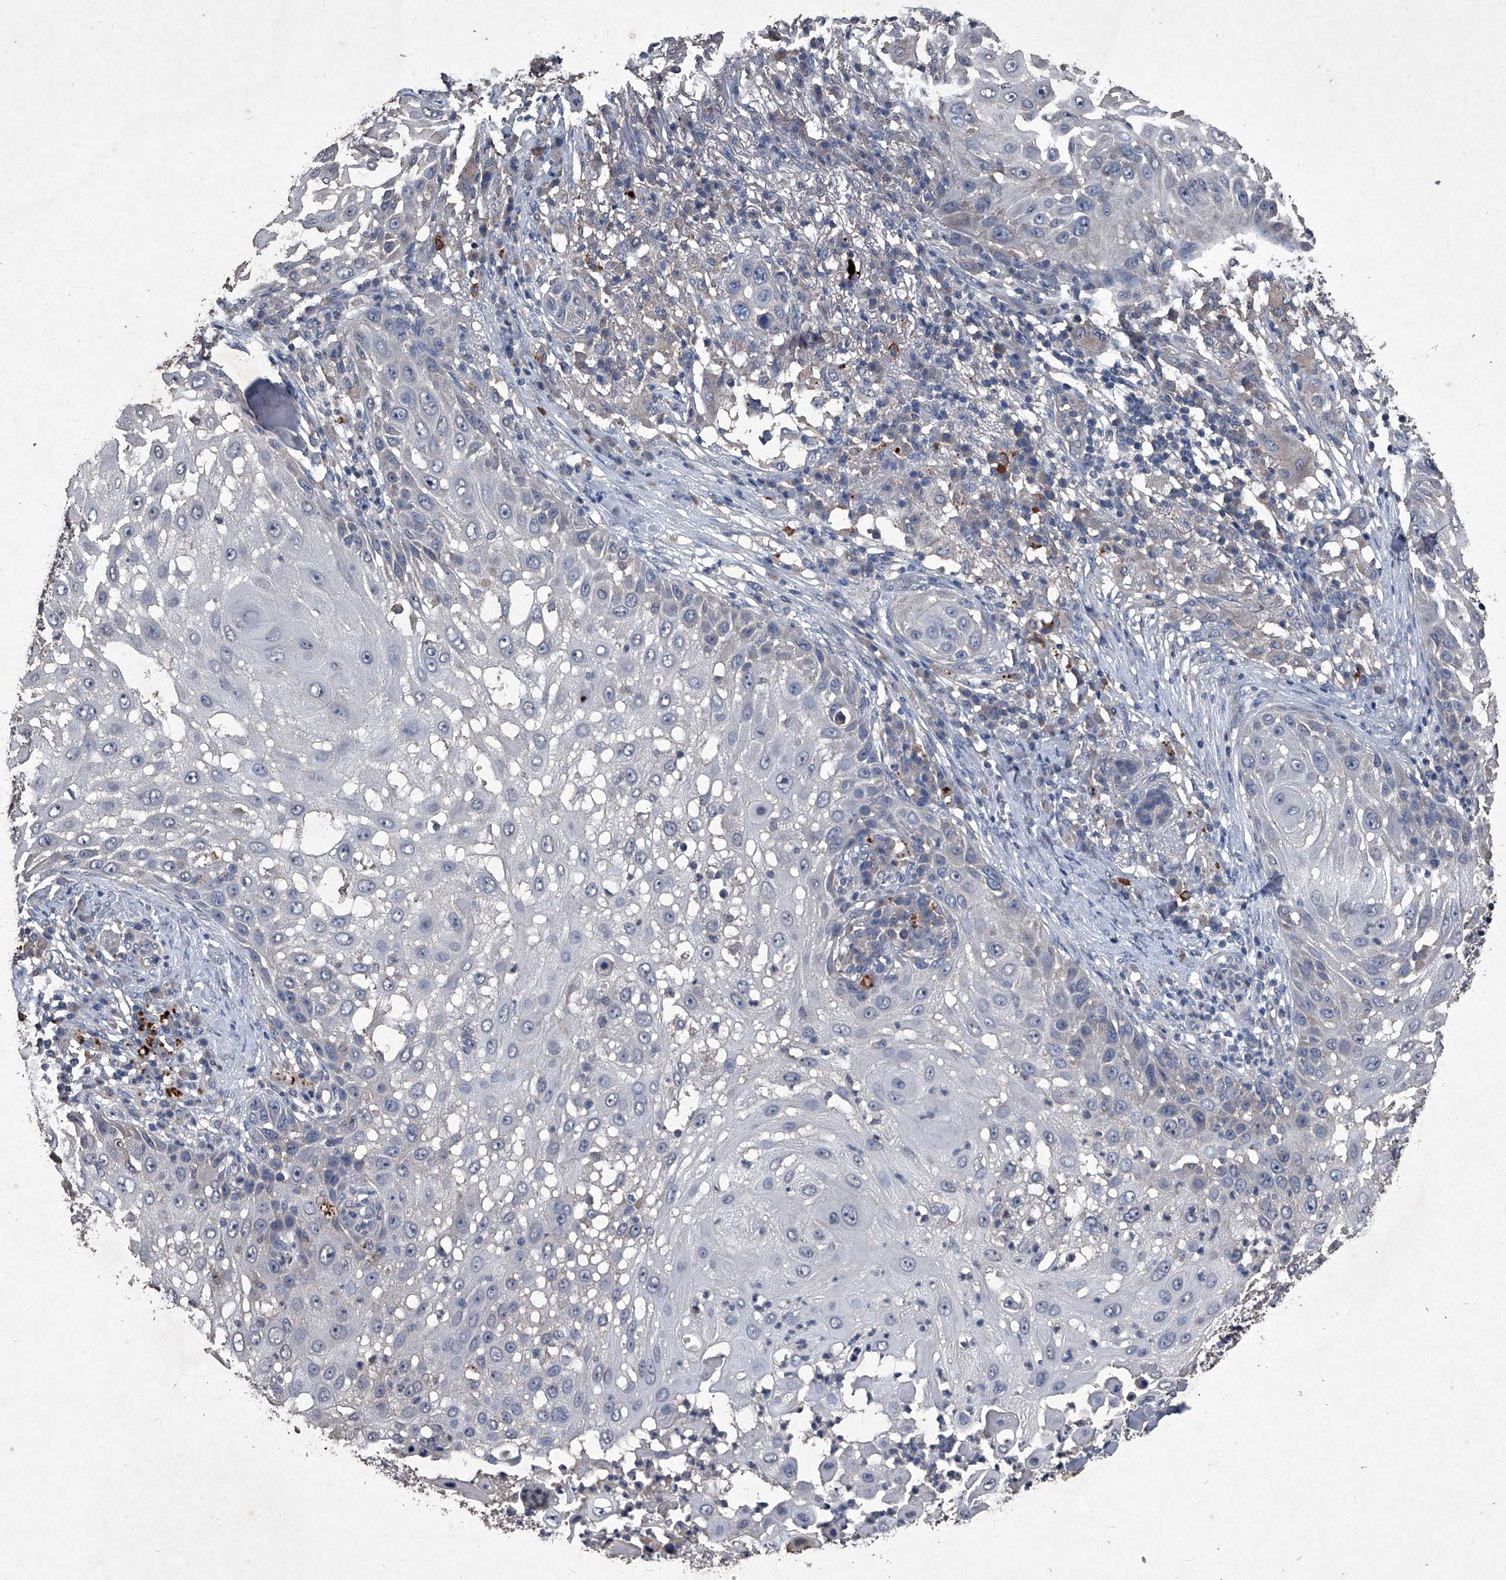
{"staining": {"intensity": "negative", "quantity": "none", "location": "none"}, "tissue": "skin cancer", "cell_type": "Tumor cells", "image_type": "cancer", "snomed": [{"axis": "morphology", "description": "Squamous cell carcinoma, NOS"}, {"axis": "topography", "description": "Skin"}], "caption": "Protein analysis of skin cancer reveals no significant positivity in tumor cells.", "gene": "MAPKAP1", "patient": {"sex": "female", "age": 44}}